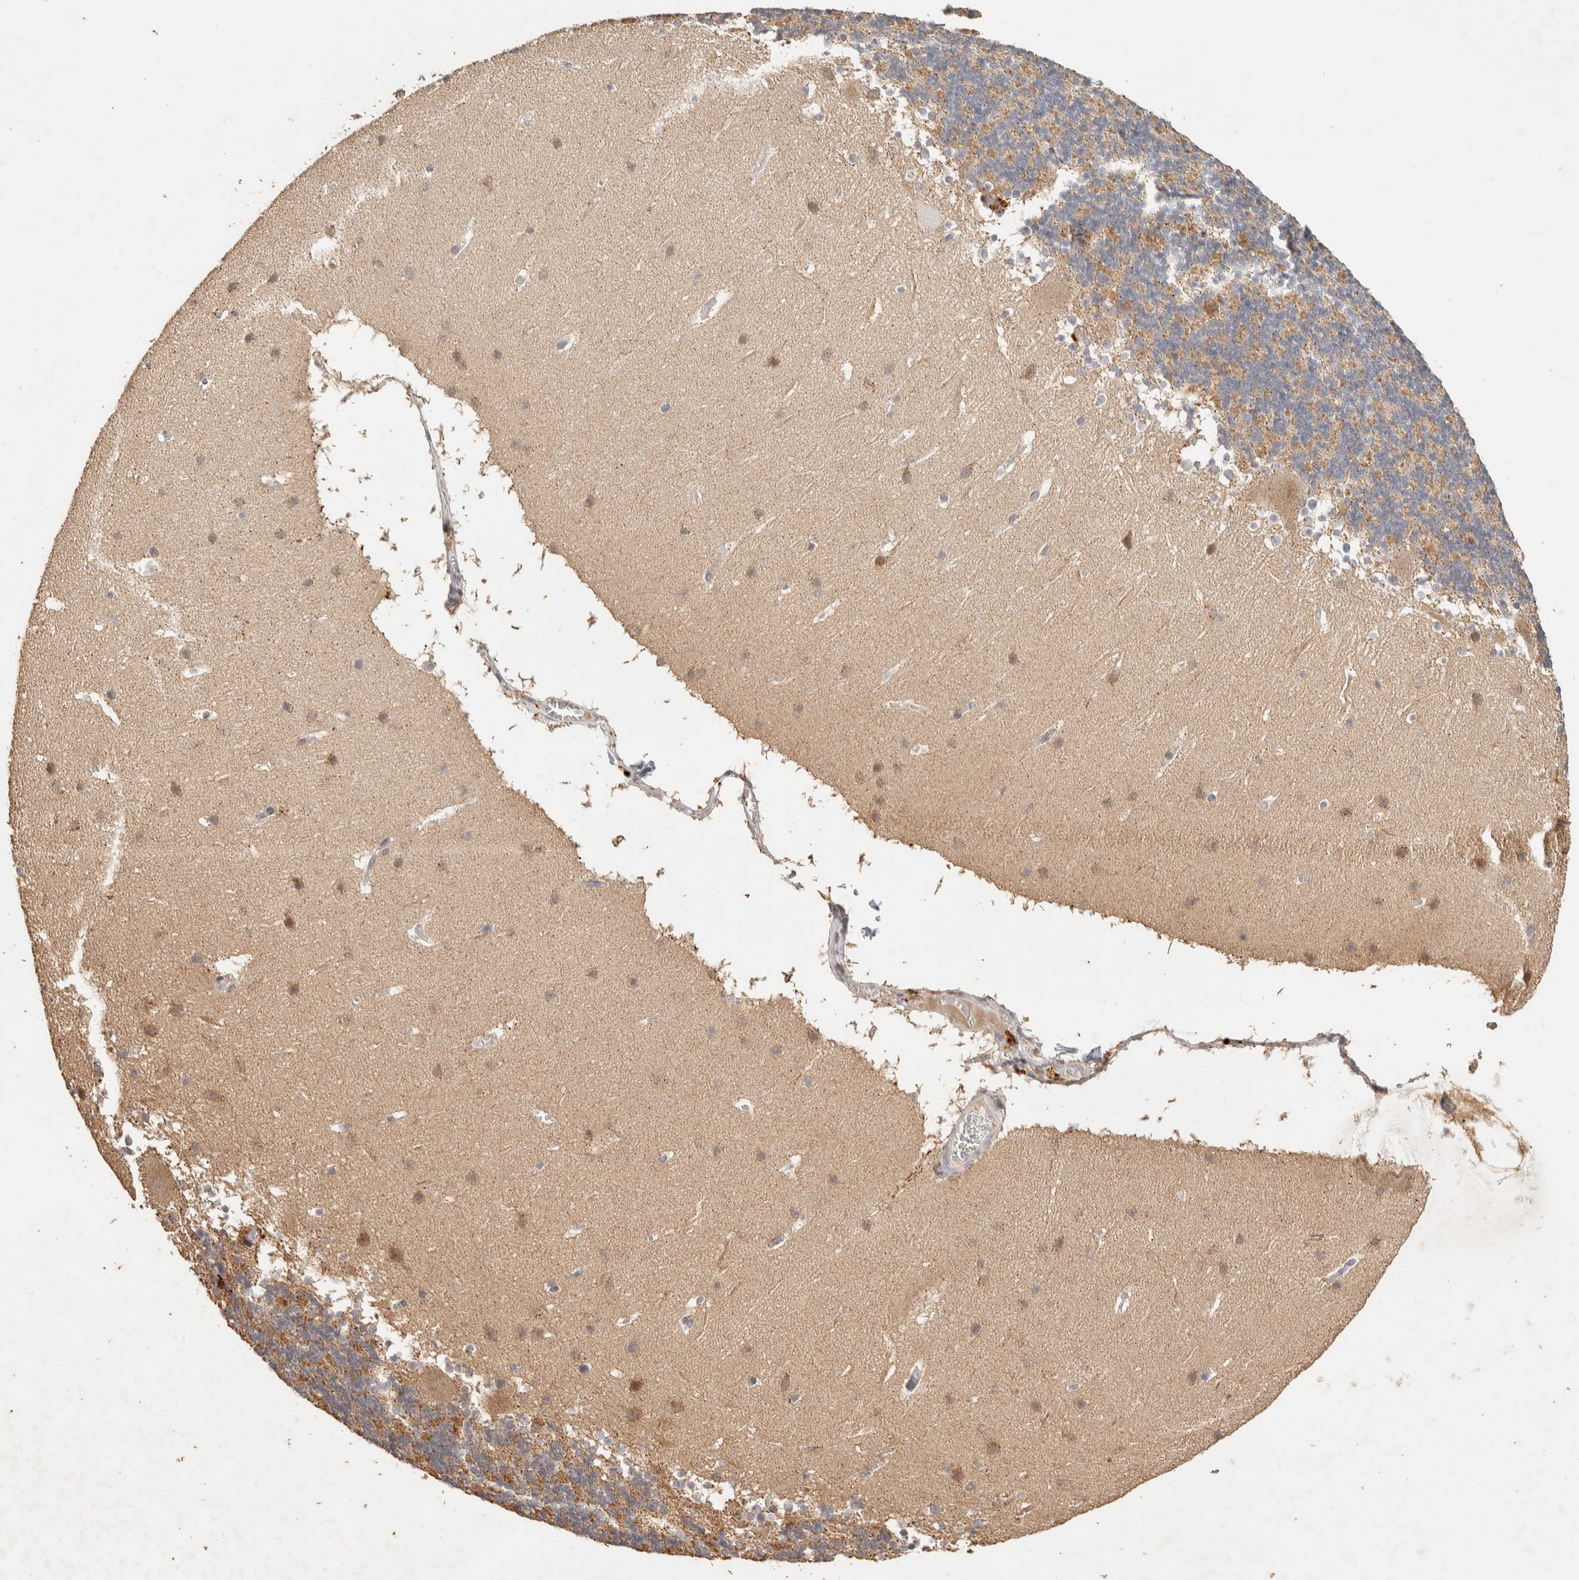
{"staining": {"intensity": "moderate", "quantity": "25%-75%", "location": "cytoplasmic/membranous"}, "tissue": "cerebellum", "cell_type": "Cells in granular layer", "image_type": "normal", "snomed": [{"axis": "morphology", "description": "Normal tissue, NOS"}, {"axis": "topography", "description": "Cerebellum"}], "caption": "Cells in granular layer display medium levels of moderate cytoplasmic/membranous positivity in about 25%-75% of cells in unremarkable cerebellum.", "gene": "ITPA", "patient": {"sex": "male", "age": 45}}